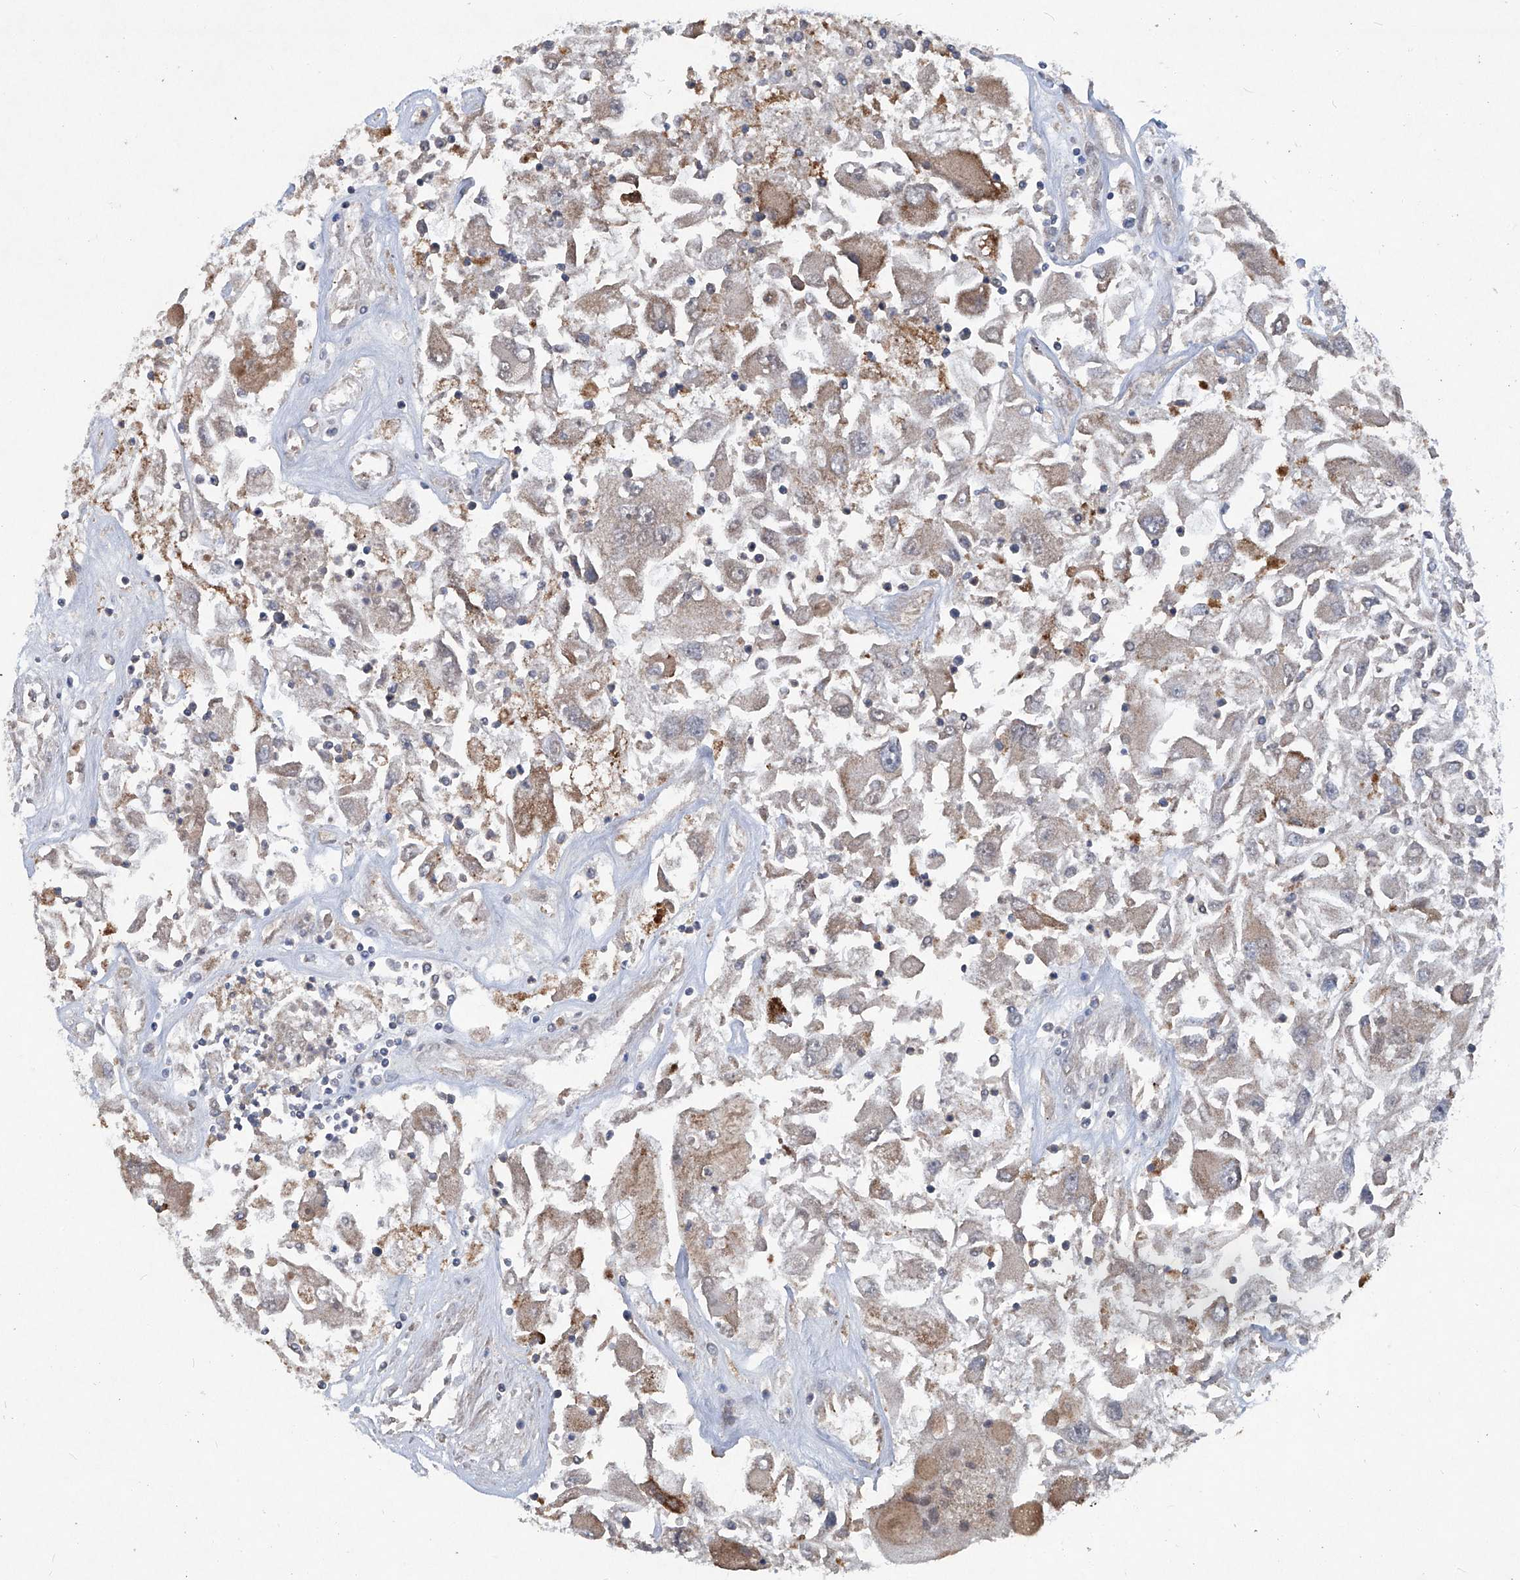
{"staining": {"intensity": "moderate", "quantity": ">75%", "location": "cytoplasmic/membranous"}, "tissue": "renal cancer", "cell_type": "Tumor cells", "image_type": "cancer", "snomed": [{"axis": "morphology", "description": "Adenocarcinoma, NOS"}, {"axis": "topography", "description": "Kidney"}], "caption": "Protein staining reveals moderate cytoplasmic/membranous staining in approximately >75% of tumor cells in renal cancer (adenocarcinoma).", "gene": "SUMF2", "patient": {"sex": "female", "age": 52}}